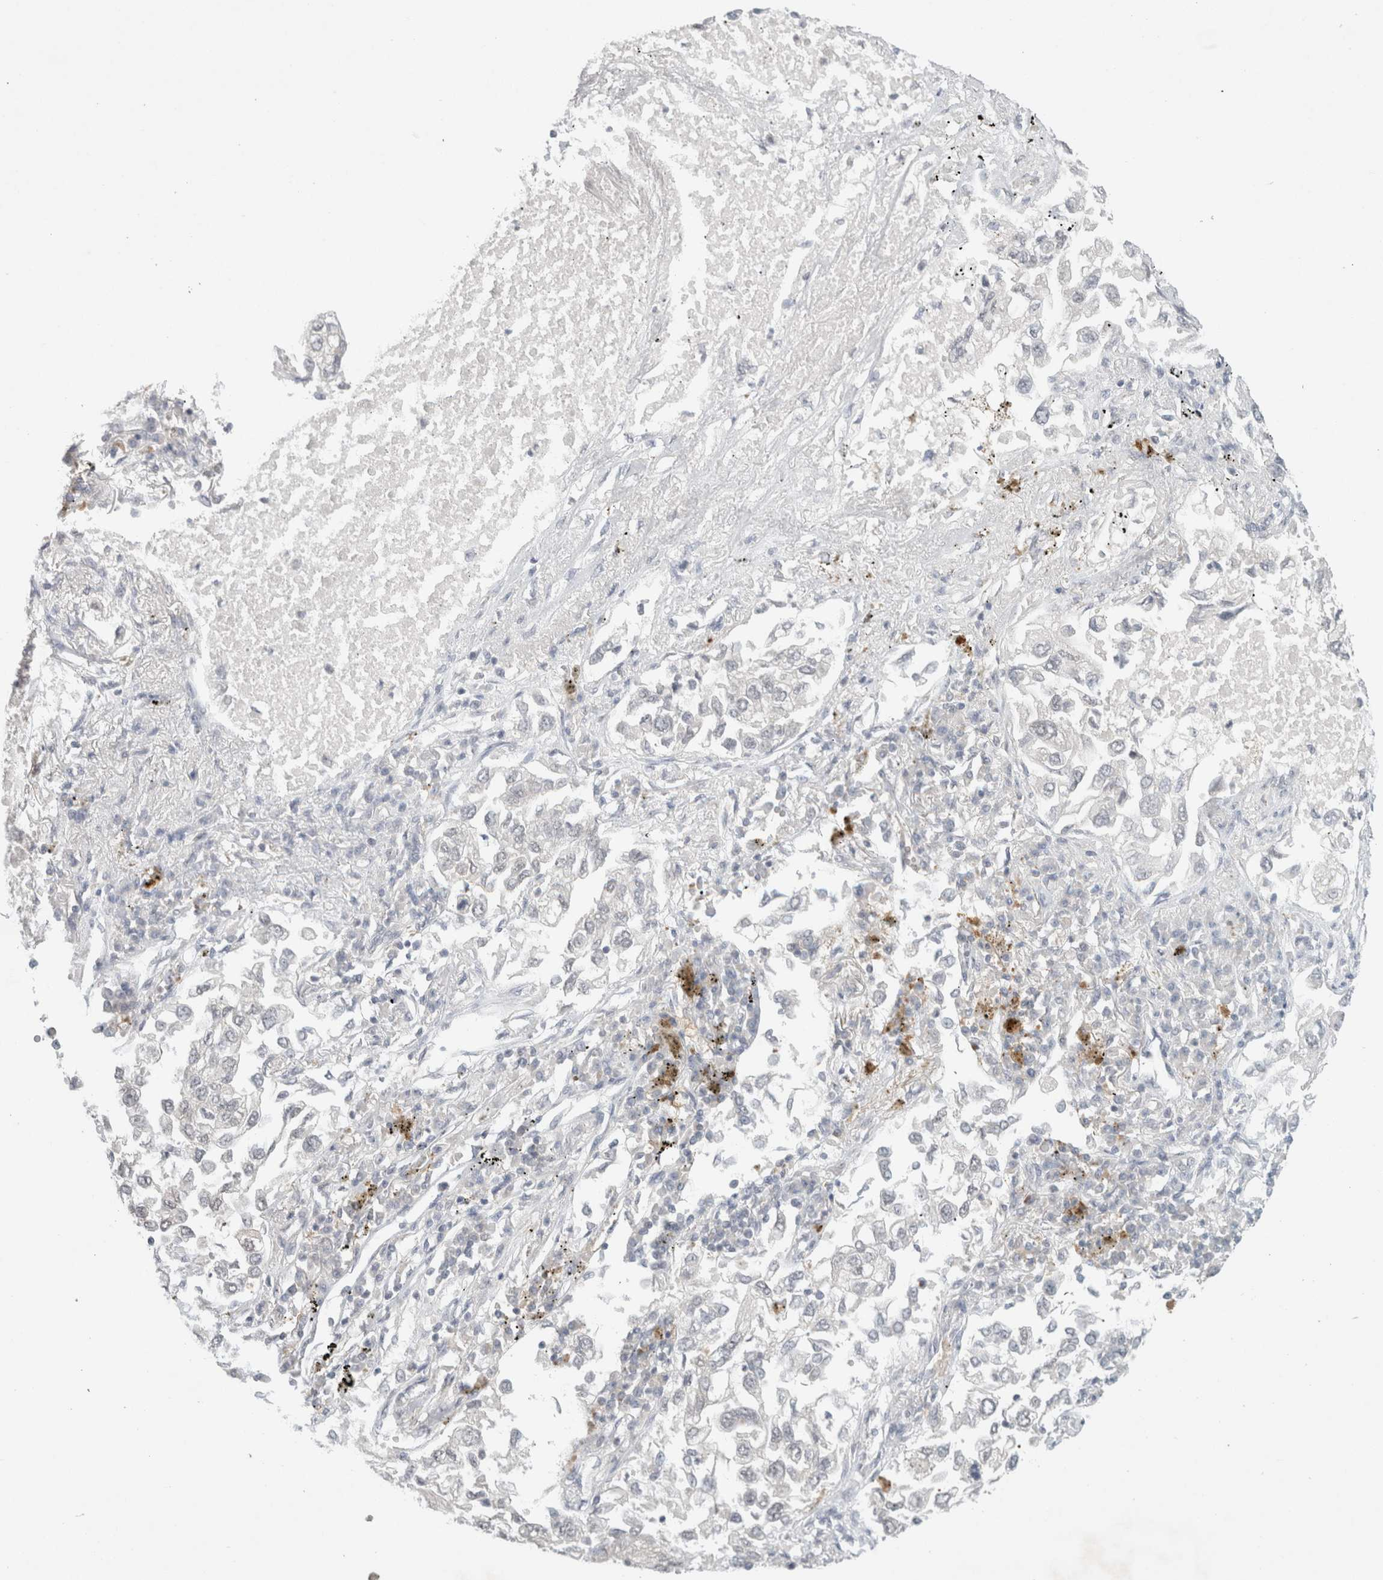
{"staining": {"intensity": "negative", "quantity": "none", "location": "none"}, "tissue": "lung cancer", "cell_type": "Tumor cells", "image_type": "cancer", "snomed": [{"axis": "morphology", "description": "Inflammation, NOS"}, {"axis": "morphology", "description": "Adenocarcinoma, NOS"}, {"axis": "topography", "description": "Lung"}], "caption": "This is an immunohistochemistry (IHC) histopathology image of human lung cancer. There is no staining in tumor cells.", "gene": "FBXO42", "patient": {"sex": "male", "age": 63}}